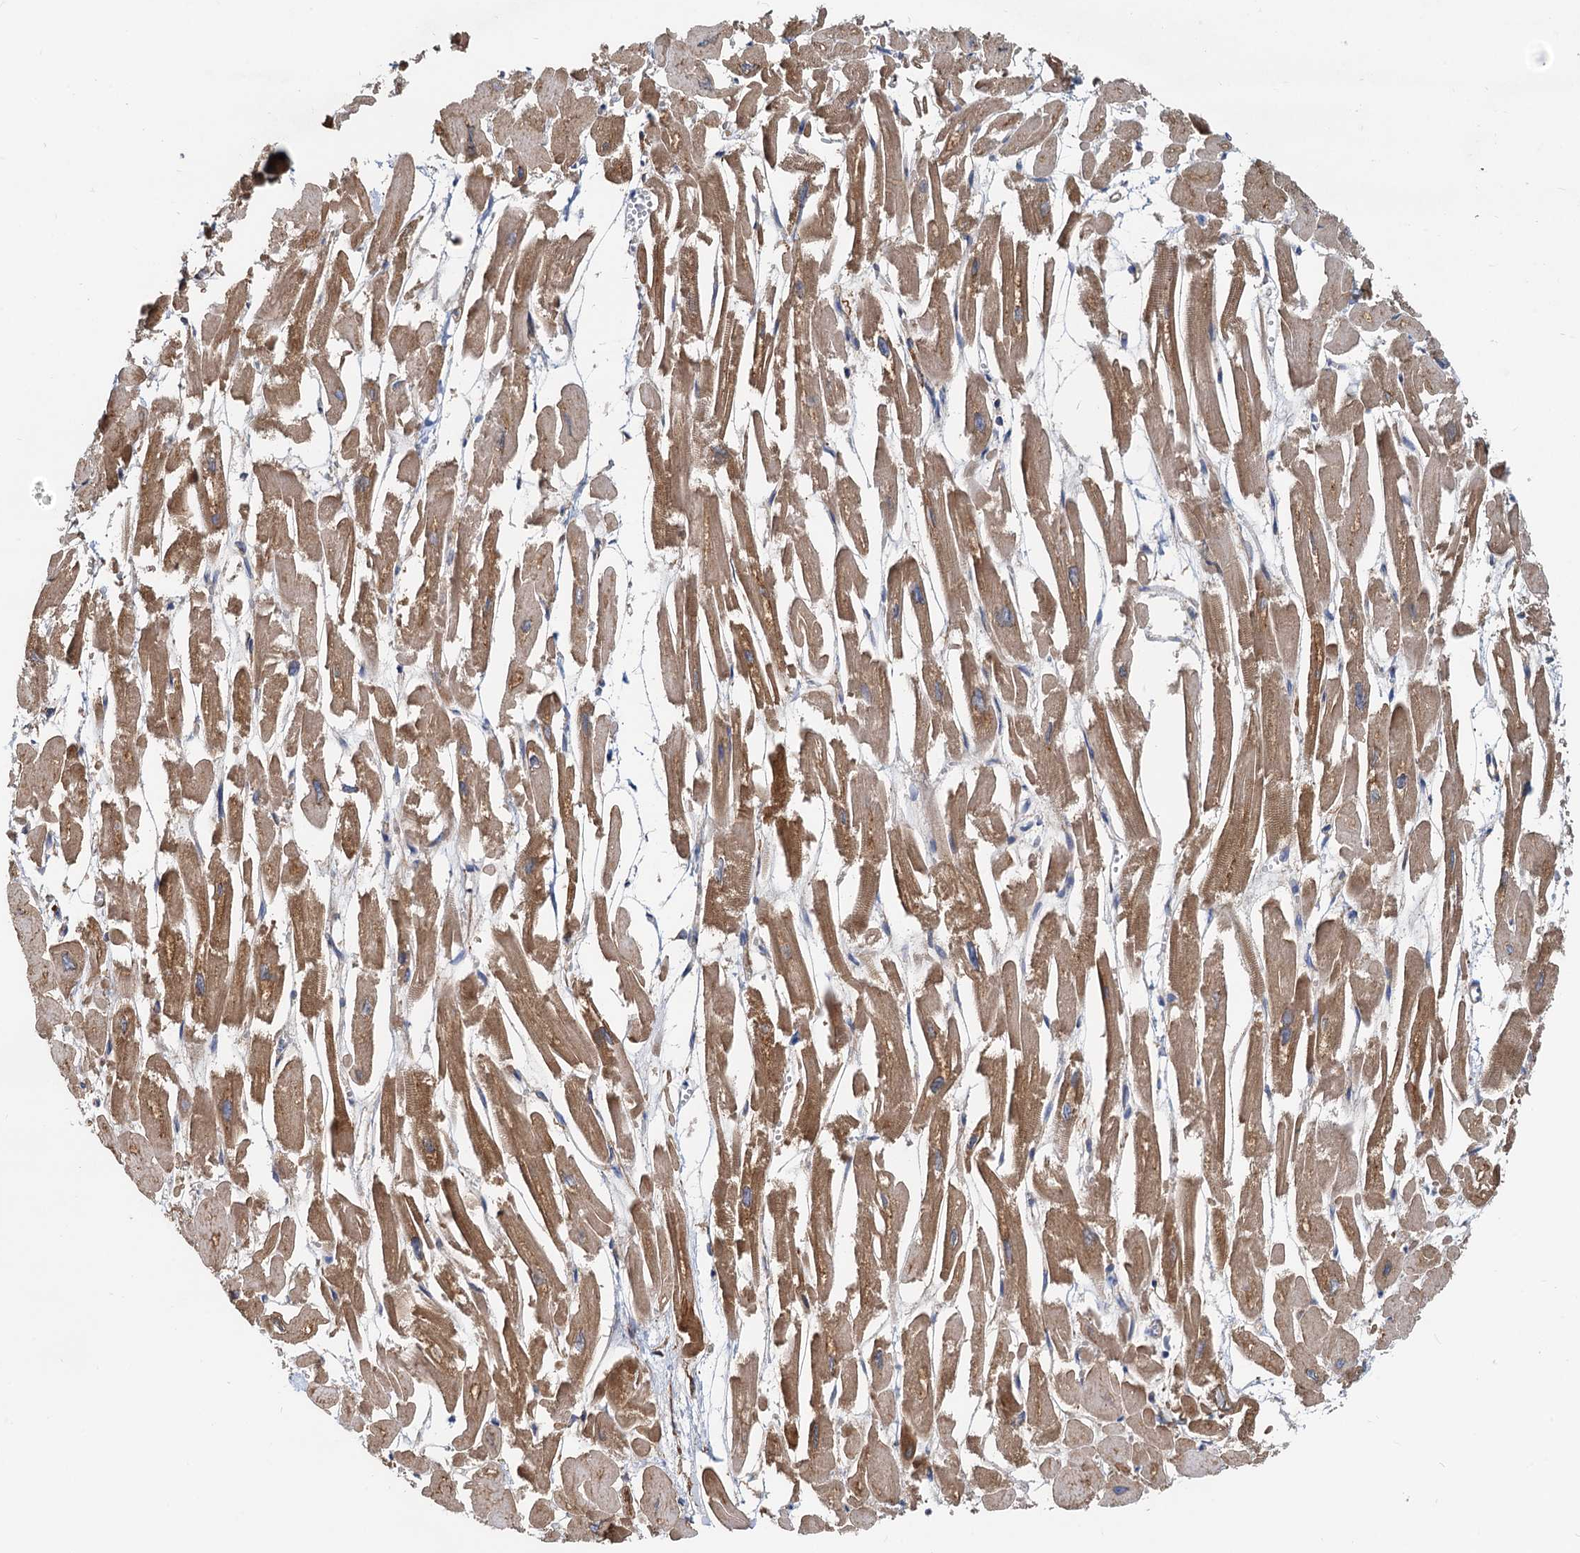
{"staining": {"intensity": "moderate", "quantity": ">75%", "location": "cytoplasmic/membranous"}, "tissue": "heart muscle", "cell_type": "Cardiomyocytes", "image_type": "normal", "snomed": [{"axis": "morphology", "description": "Normal tissue, NOS"}, {"axis": "topography", "description": "Heart"}], "caption": "Immunohistochemistry of normal heart muscle reveals medium levels of moderate cytoplasmic/membranous expression in about >75% of cardiomyocytes. The protein of interest is stained brown, and the nuclei are stained in blue (DAB IHC with brightfield microscopy, high magnification).", "gene": "LNX2", "patient": {"sex": "male", "age": 54}}